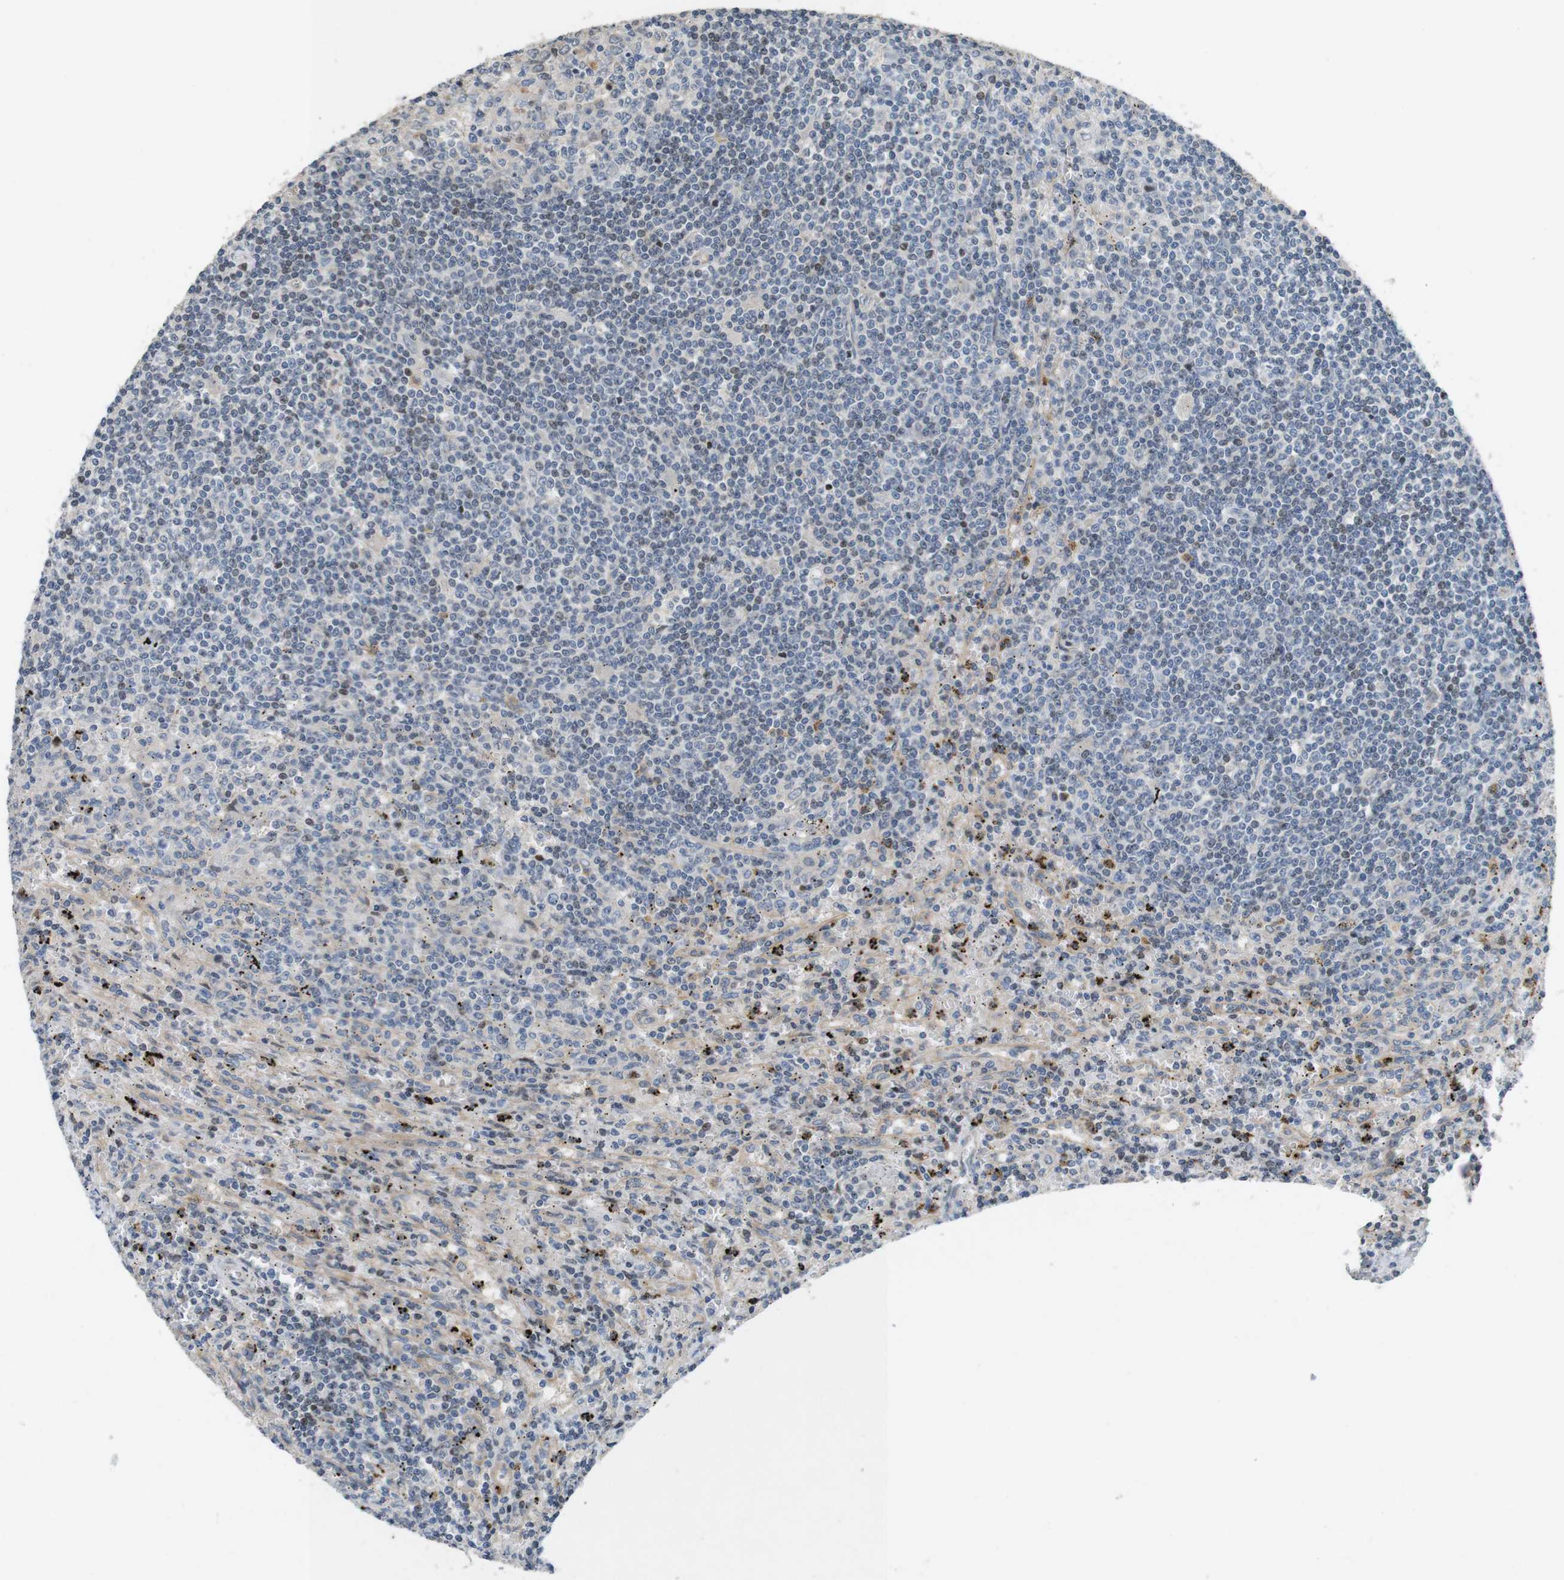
{"staining": {"intensity": "negative", "quantity": "none", "location": "none"}, "tissue": "lymphoma", "cell_type": "Tumor cells", "image_type": "cancer", "snomed": [{"axis": "morphology", "description": "Malignant lymphoma, non-Hodgkin's type, Low grade"}, {"axis": "topography", "description": "Spleen"}], "caption": "Immunohistochemistry histopathology image of human lymphoma stained for a protein (brown), which reveals no staining in tumor cells.", "gene": "PCDH10", "patient": {"sex": "male", "age": 76}}